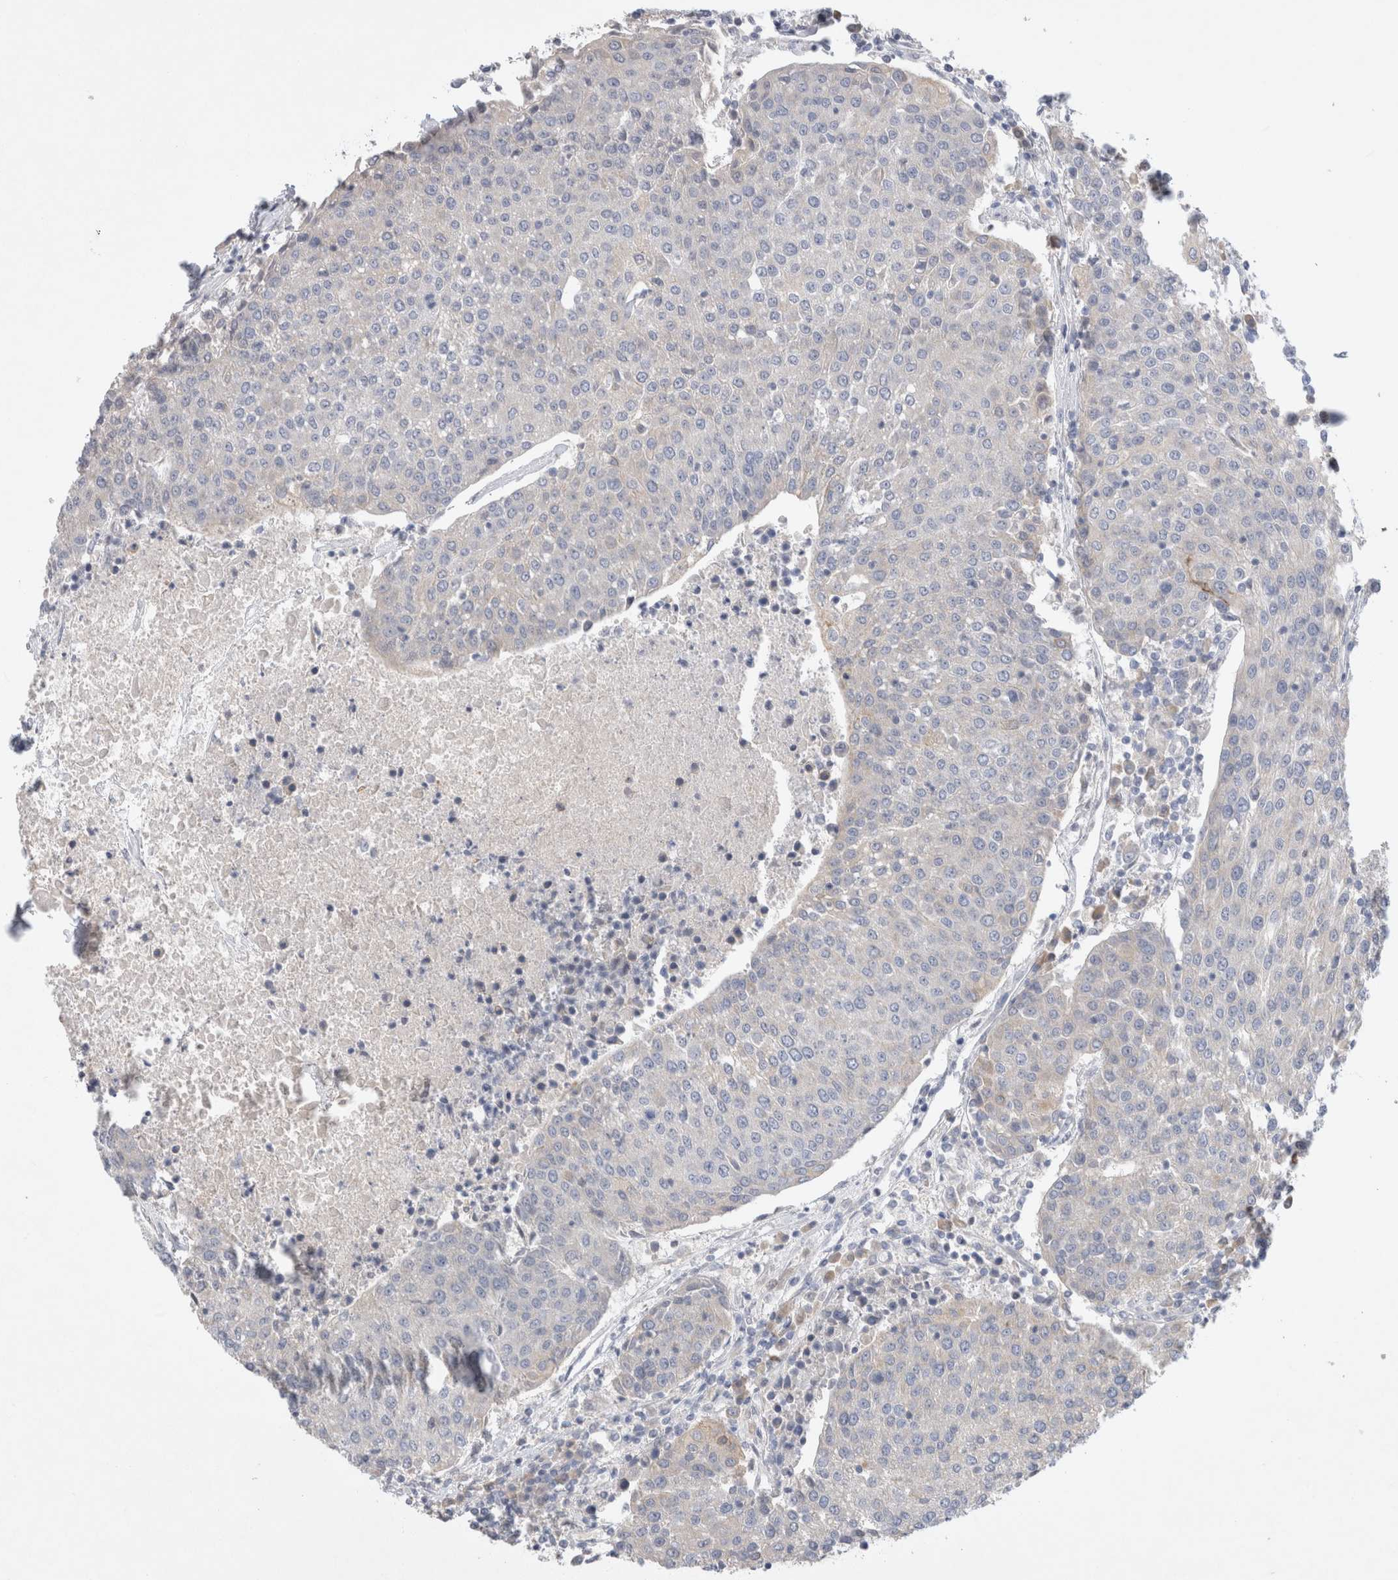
{"staining": {"intensity": "negative", "quantity": "none", "location": "none"}, "tissue": "urothelial cancer", "cell_type": "Tumor cells", "image_type": "cancer", "snomed": [{"axis": "morphology", "description": "Urothelial carcinoma, High grade"}, {"axis": "topography", "description": "Urinary bladder"}], "caption": "Tumor cells are negative for brown protein staining in high-grade urothelial carcinoma.", "gene": "GAS1", "patient": {"sex": "female", "age": 85}}